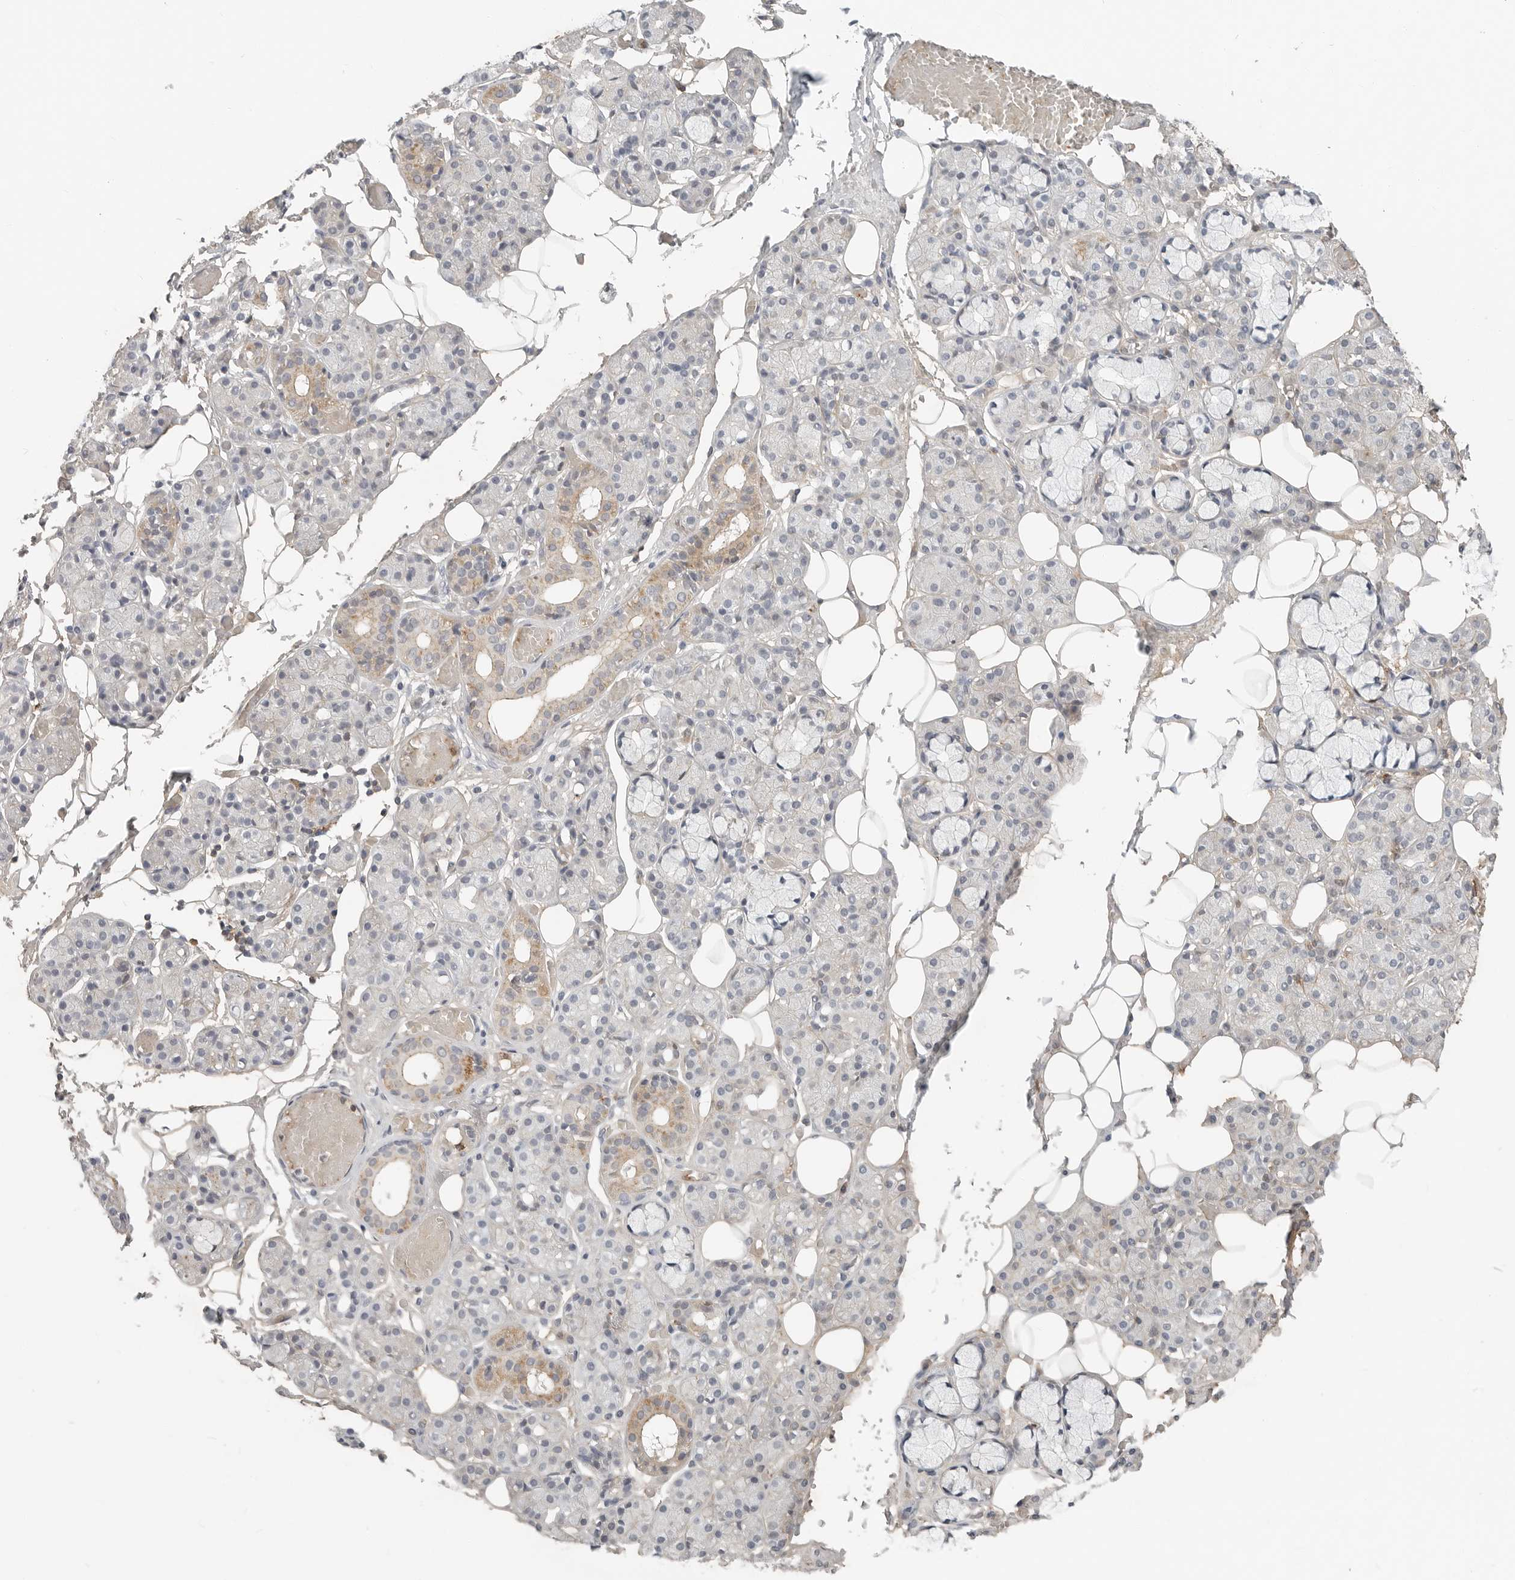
{"staining": {"intensity": "moderate", "quantity": "<25%", "location": "cytoplasmic/membranous"}, "tissue": "salivary gland", "cell_type": "Glandular cells", "image_type": "normal", "snomed": [{"axis": "morphology", "description": "Normal tissue, NOS"}, {"axis": "topography", "description": "Salivary gland"}], "caption": "High-power microscopy captured an immunohistochemistry (IHC) image of normal salivary gland, revealing moderate cytoplasmic/membranous expression in about <25% of glandular cells.", "gene": "LEFTY2", "patient": {"sex": "male", "age": 63}}